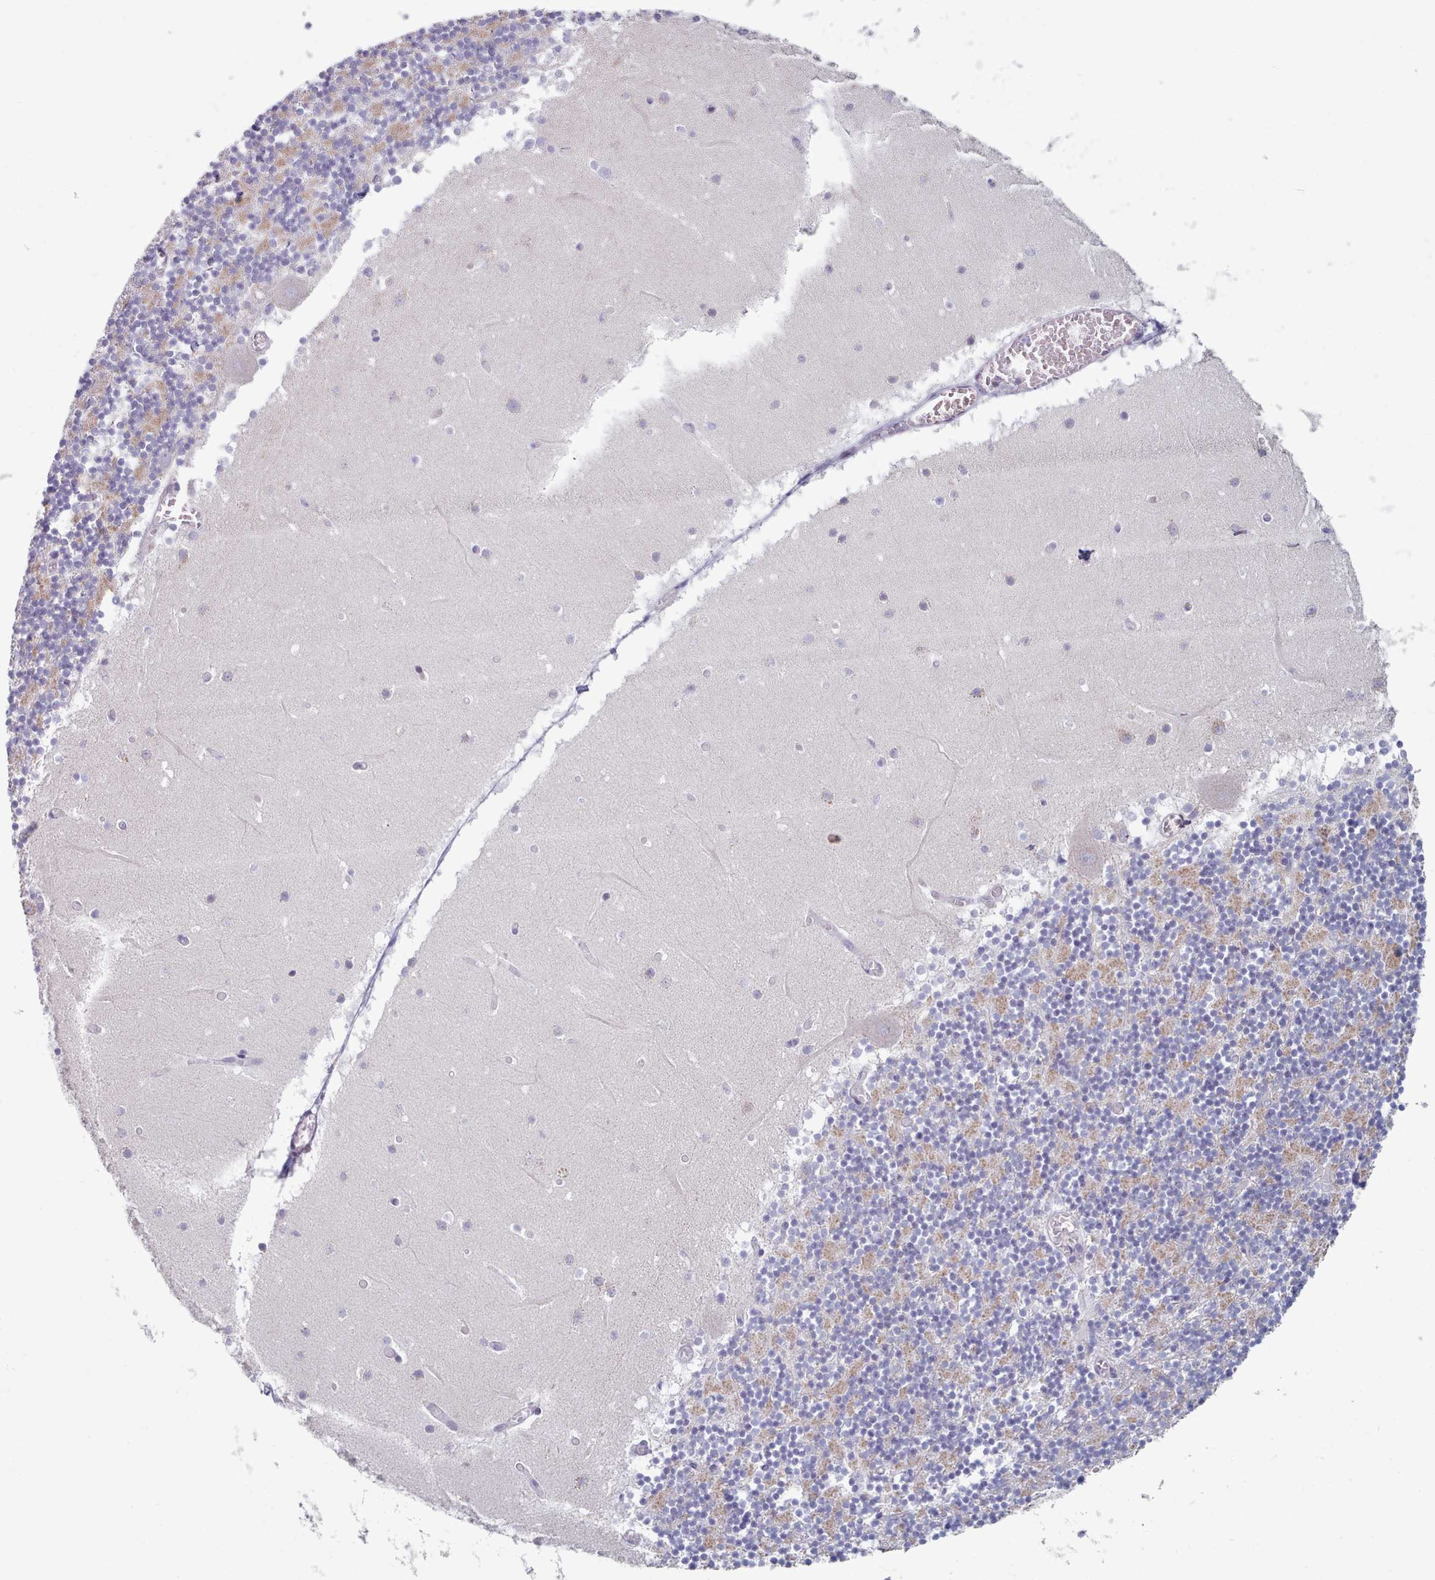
{"staining": {"intensity": "moderate", "quantity": "25%-75%", "location": "cytoplasmic/membranous"}, "tissue": "cerebellum", "cell_type": "Cells in granular layer", "image_type": "normal", "snomed": [{"axis": "morphology", "description": "Normal tissue, NOS"}, {"axis": "topography", "description": "Cerebellum"}], "caption": "Brown immunohistochemical staining in benign cerebellum demonstrates moderate cytoplasmic/membranous staining in about 25%-75% of cells in granular layer. The protein is shown in brown color, while the nuclei are stained blue.", "gene": "FAM170B", "patient": {"sex": "female", "age": 28}}